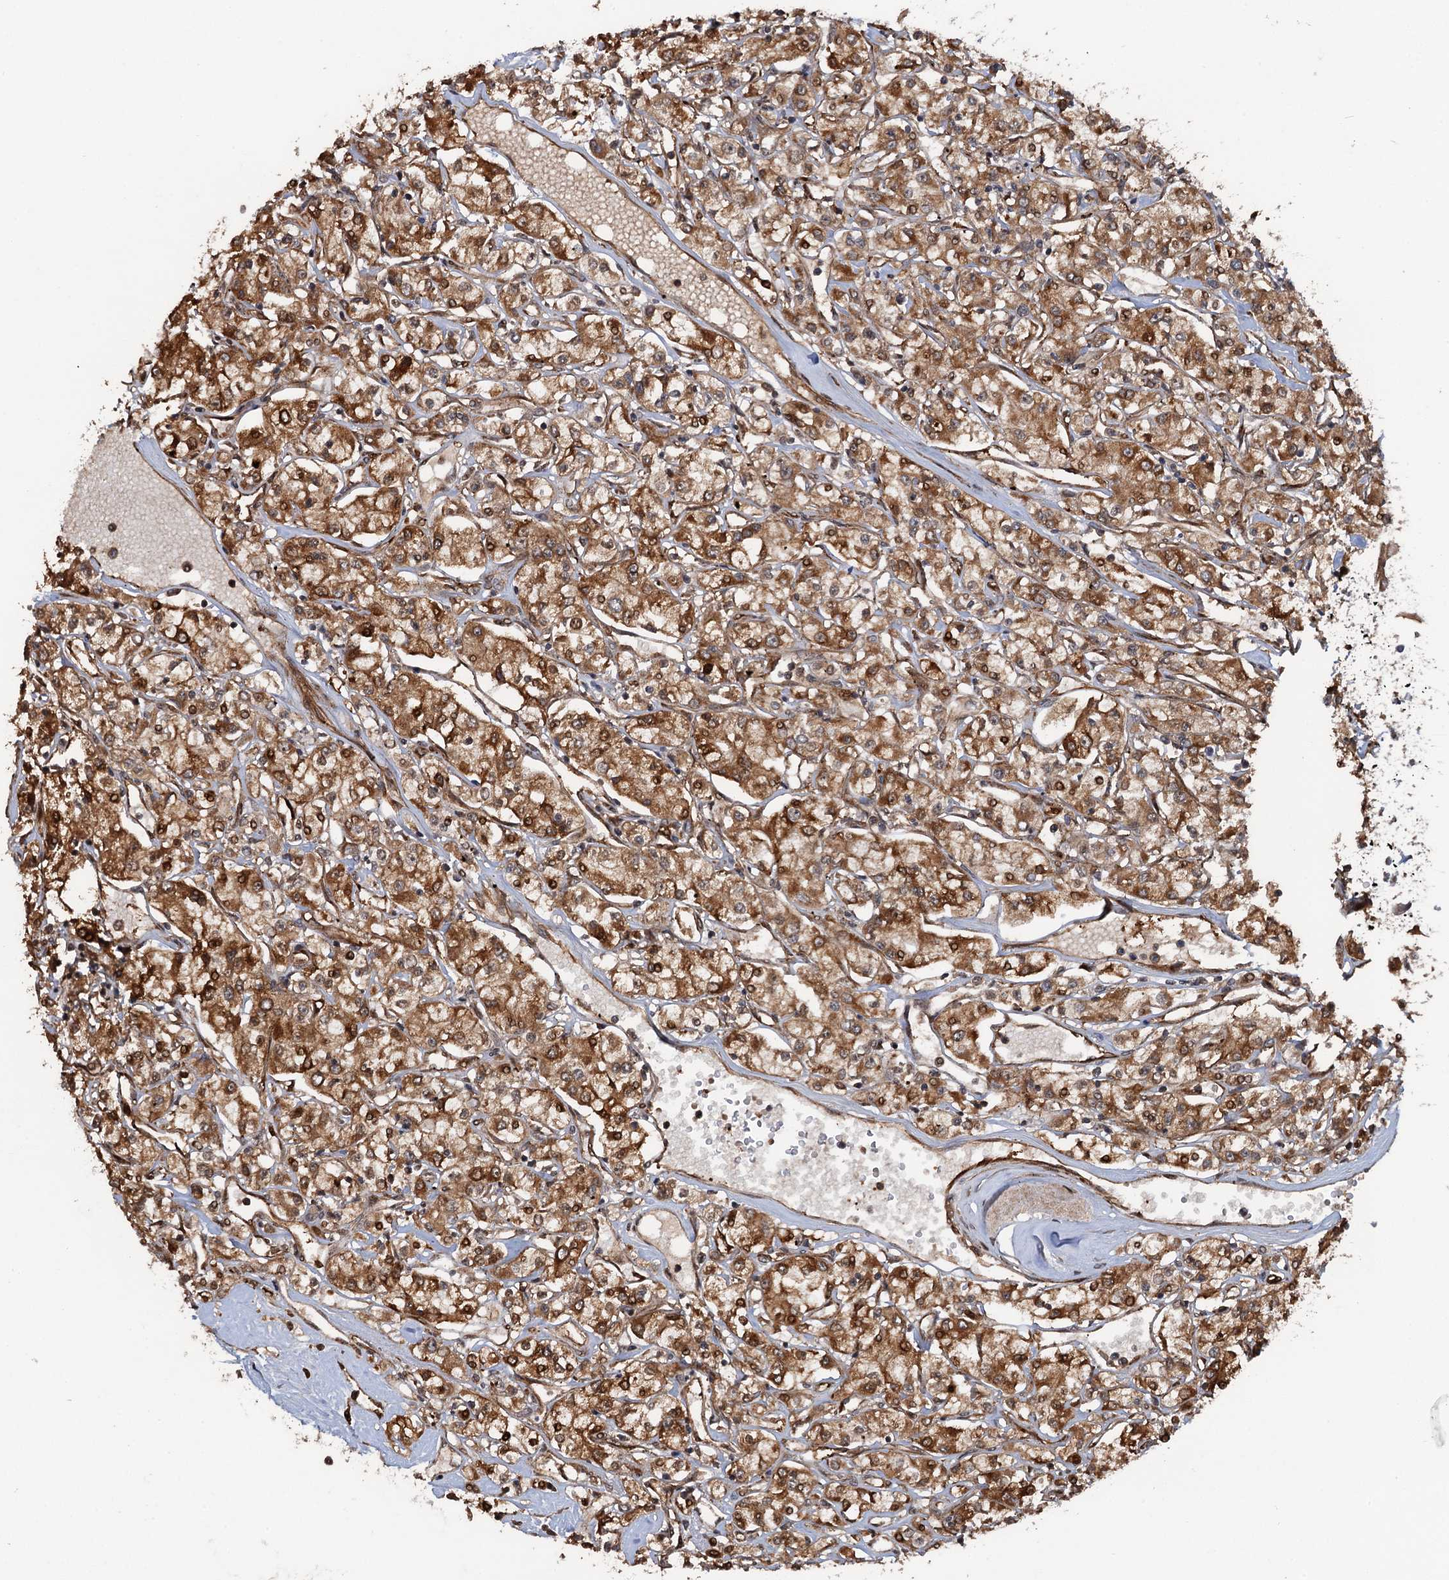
{"staining": {"intensity": "moderate", "quantity": ">75%", "location": "cytoplasmic/membranous,nuclear"}, "tissue": "renal cancer", "cell_type": "Tumor cells", "image_type": "cancer", "snomed": [{"axis": "morphology", "description": "Adenocarcinoma, NOS"}, {"axis": "topography", "description": "Kidney"}], "caption": "Human renal cancer (adenocarcinoma) stained with a brown dye reveals moderate cytoplasmic/membranous and nuclear positive staining in approximately >75% of tumor cells.", "gene": "SNRNP25", "patient": {"sex": "female", "age": 59}}